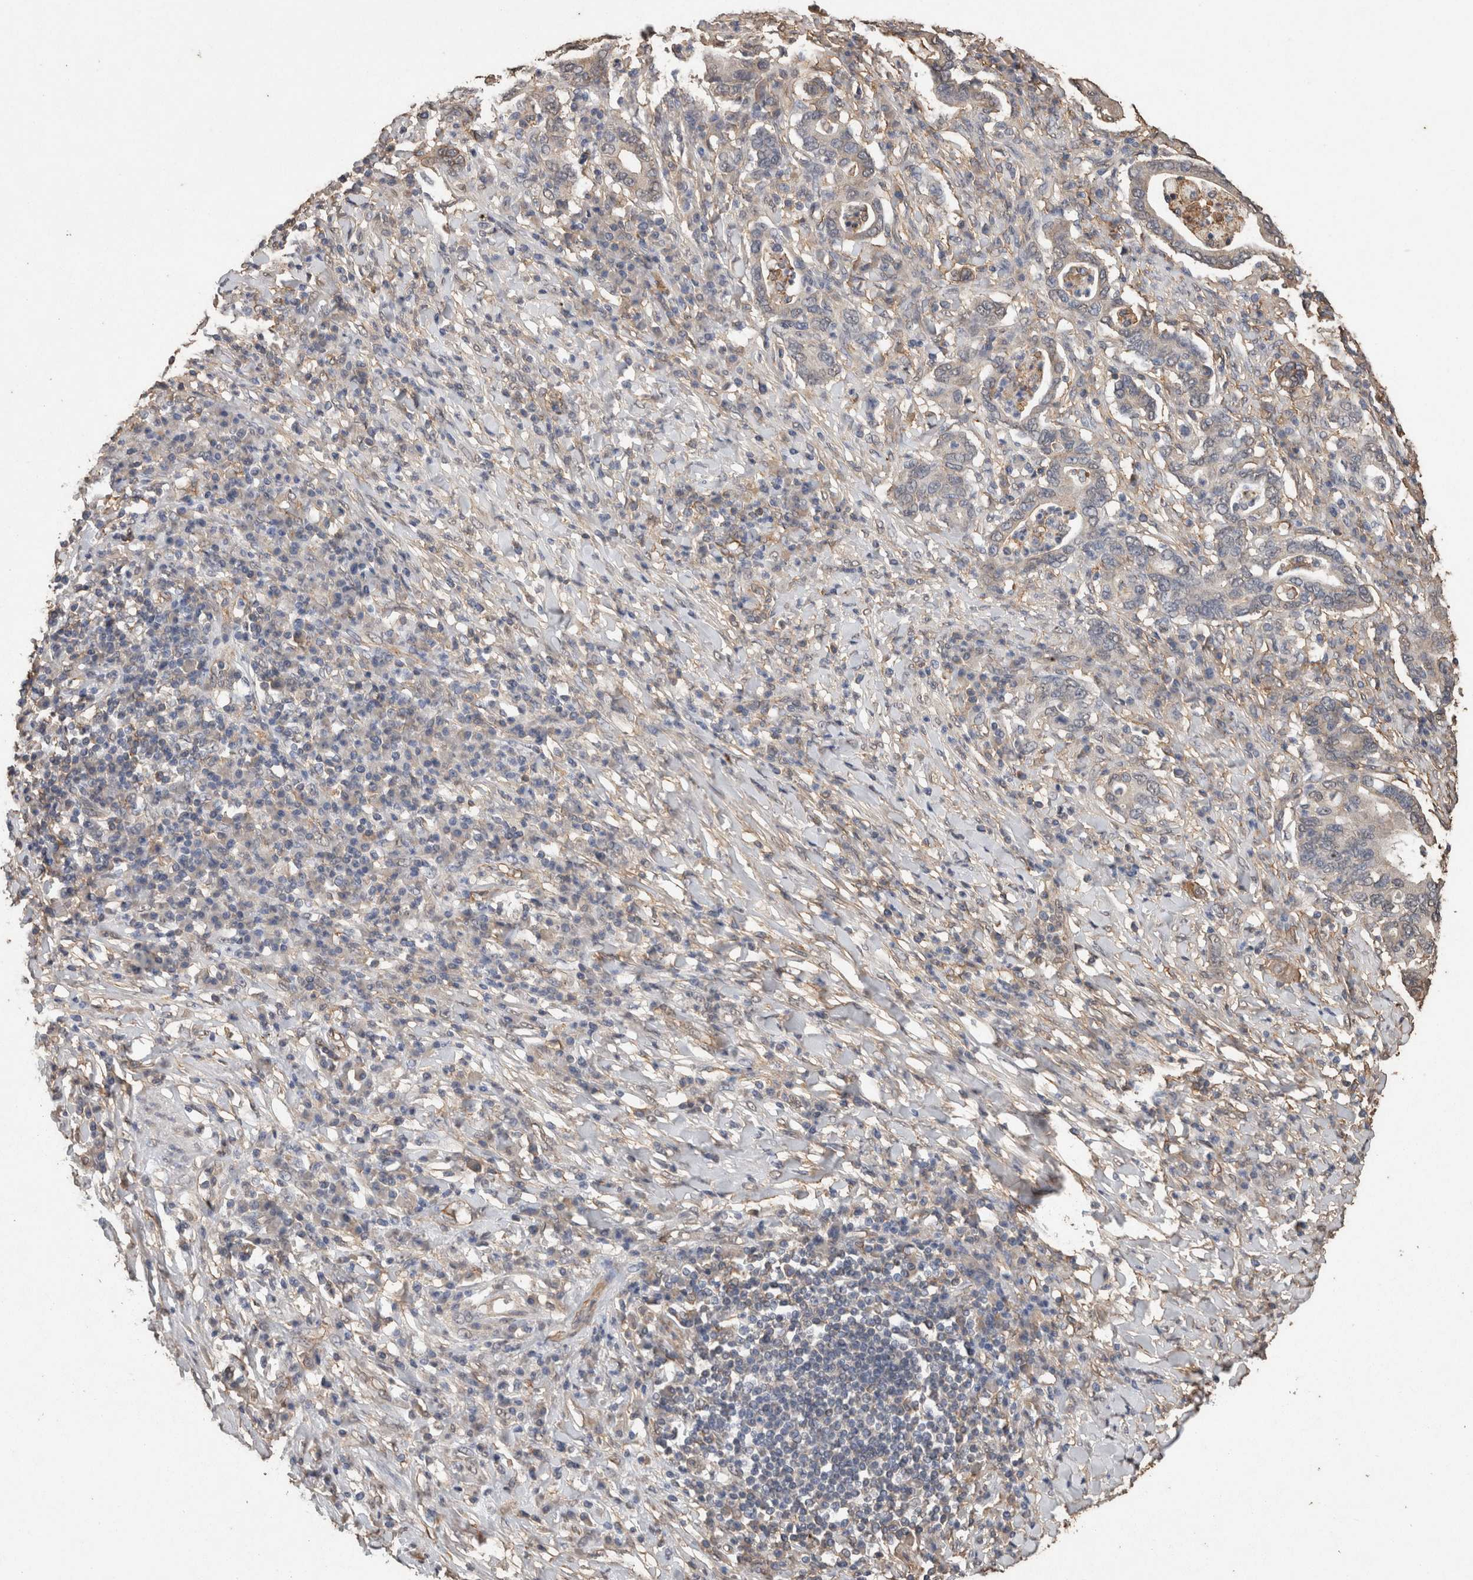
{"staining": {"intensity": "negative", "quantity": "none", "location": "none"}, "tissue": "stomach cancer", "cell_type": "Tumor cells", "image_type": "cancer", "snomed": [{"axis": "morphology", "description": "Normal tissue, NOS"}, {"axis": "morphology", "description": "Adenocarcinoma, NOS"}, {"axis": "topography", "description": "Esophagus"}, {"axis": "topography", "description": "Stomach, upper"}, {"axis": "topography", "description": "Peripheral nerve tissue"}], "caption": "Histopathology image shows no significant protein expression in tumor cells of stomach adenocarcinoma. (Brightfield microscopy of DAB (3,3'-diaminobenzidine) IHC at high magnification).", "gene": "S100A10", "patient": {"sex": "male", "age": 62}}